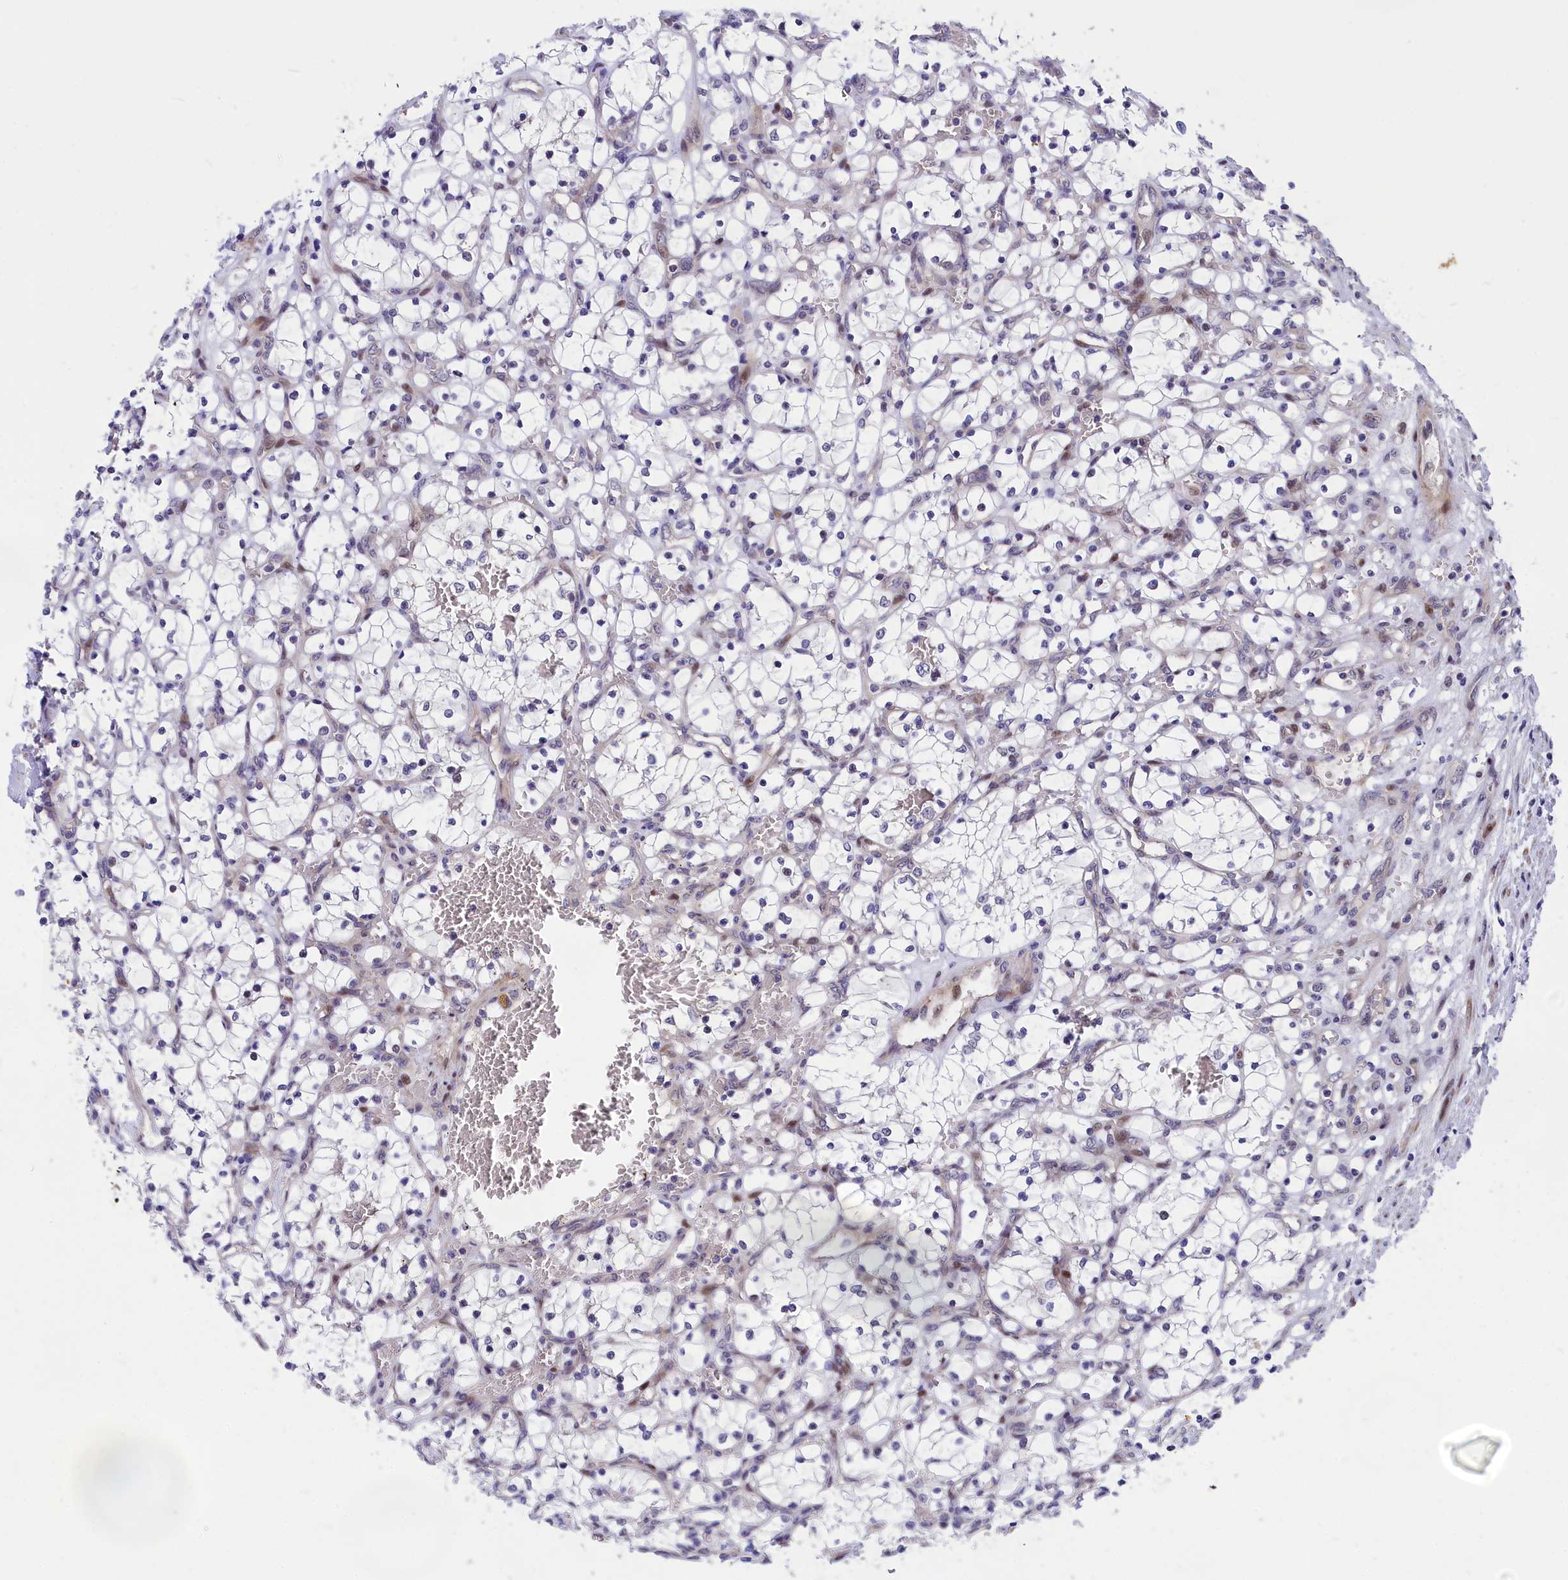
{"staining": {"intensity": "negative", "quantity": "none", "location": "none"}, "tissue": "renal cancer", "cell_type": "Tumor cells", "image_type": "cancer", "snomed": [{"axis": "morphology", "description": "Adenocarcinoma, NOS"}, {"axis": "topography", "description": "Kidney"}], "caption": "DAB immunohistochemical staining of human renal cancer (adenocarcinoma) shows no significant positivity in tumor cells.", "gene": "ANKRD34B", "patient": {"sex": "female", "age": 69}}